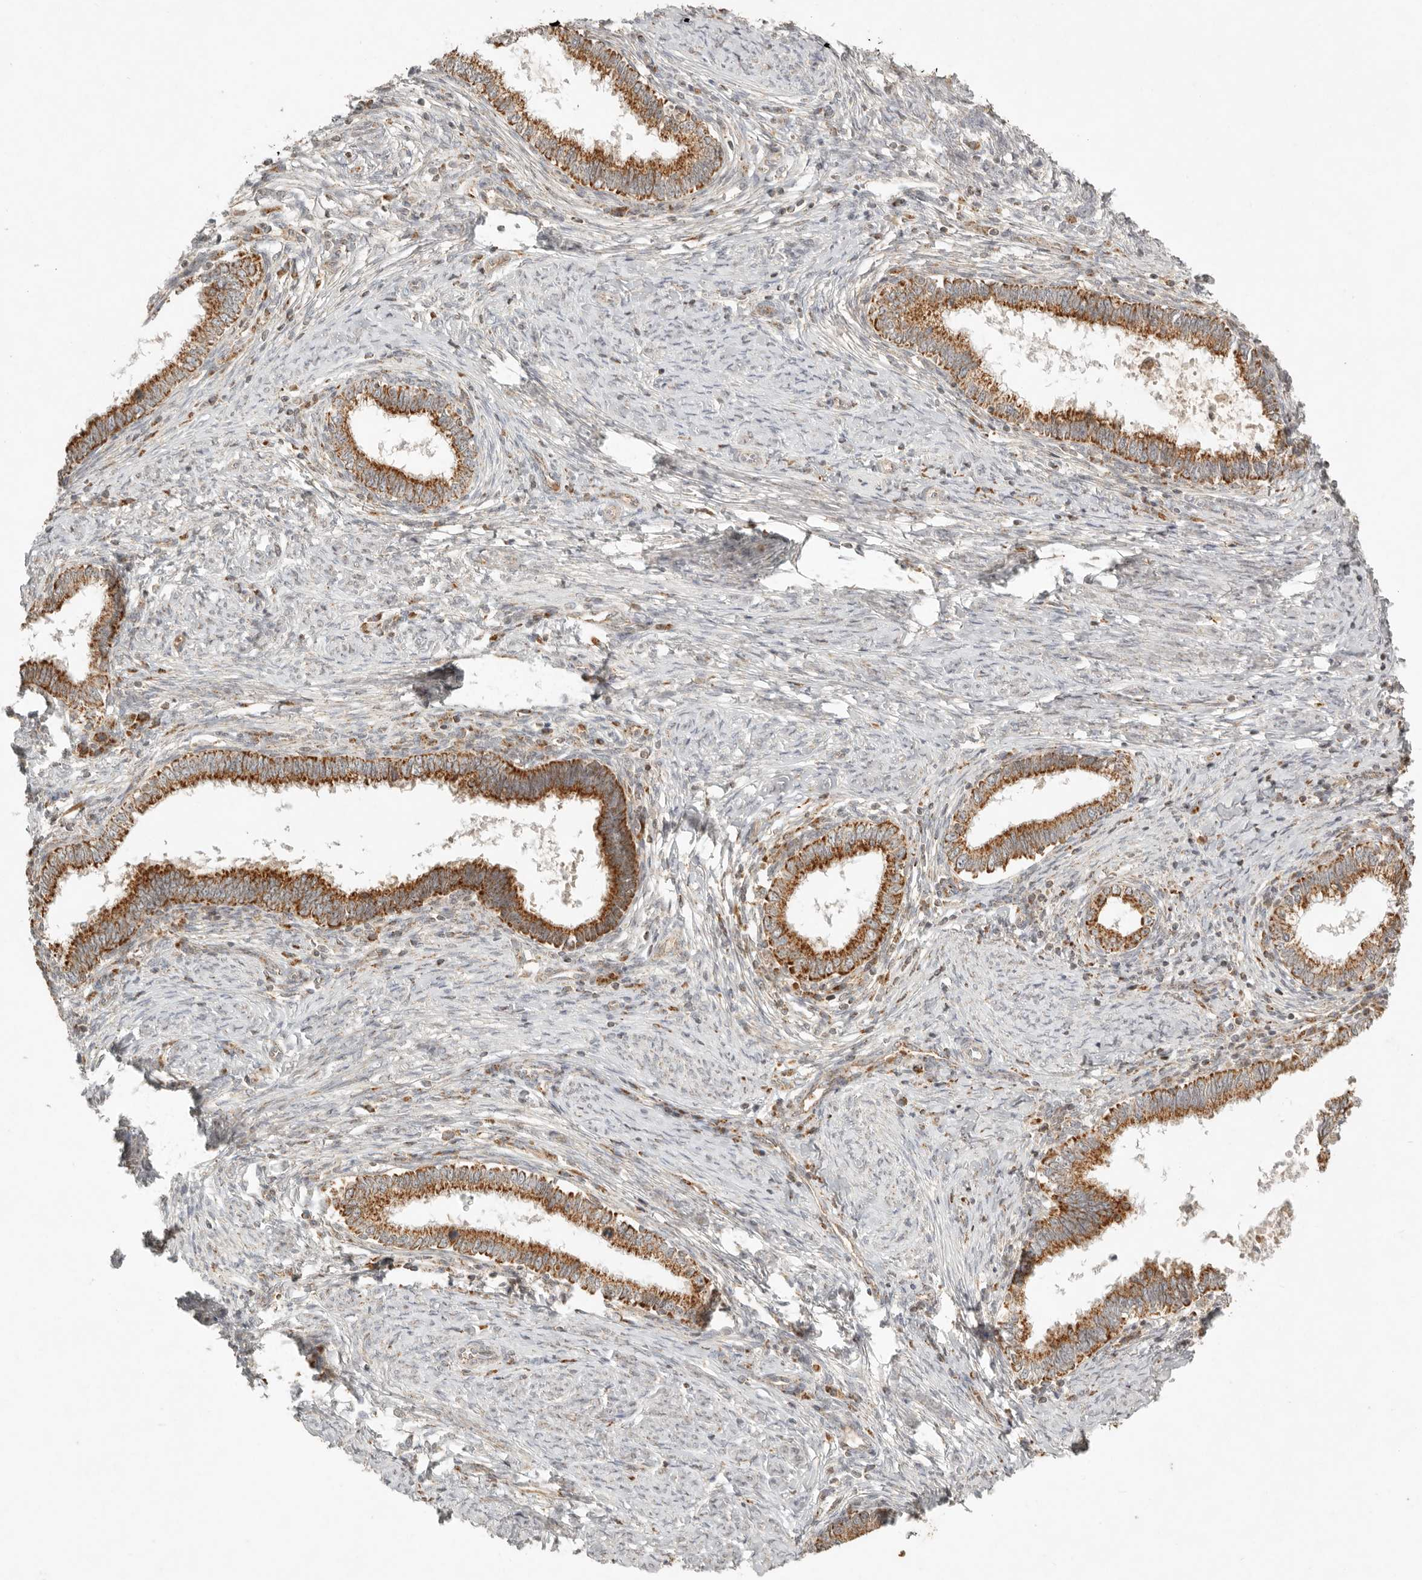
{"staining": {"intensity": "strong", "quantity": ">75%", "location": "cytoplasmic/membranous"}, "tissue": "cervical cancer", "cell_type": "Tumor cells", "image_type": "cancer", "snomed": [{"axis": "morphology", "description": "Adenocarcinoma, NOS"}, {"axis": "topography", "description": "Cervix"}], "caption": "A brown stain highlights strong cytoplasmic/membranous staining of a protein in cervical cancer tumor cells.", "gene": "MRPL55", "patient": {"sex": "female", "age": 36}}